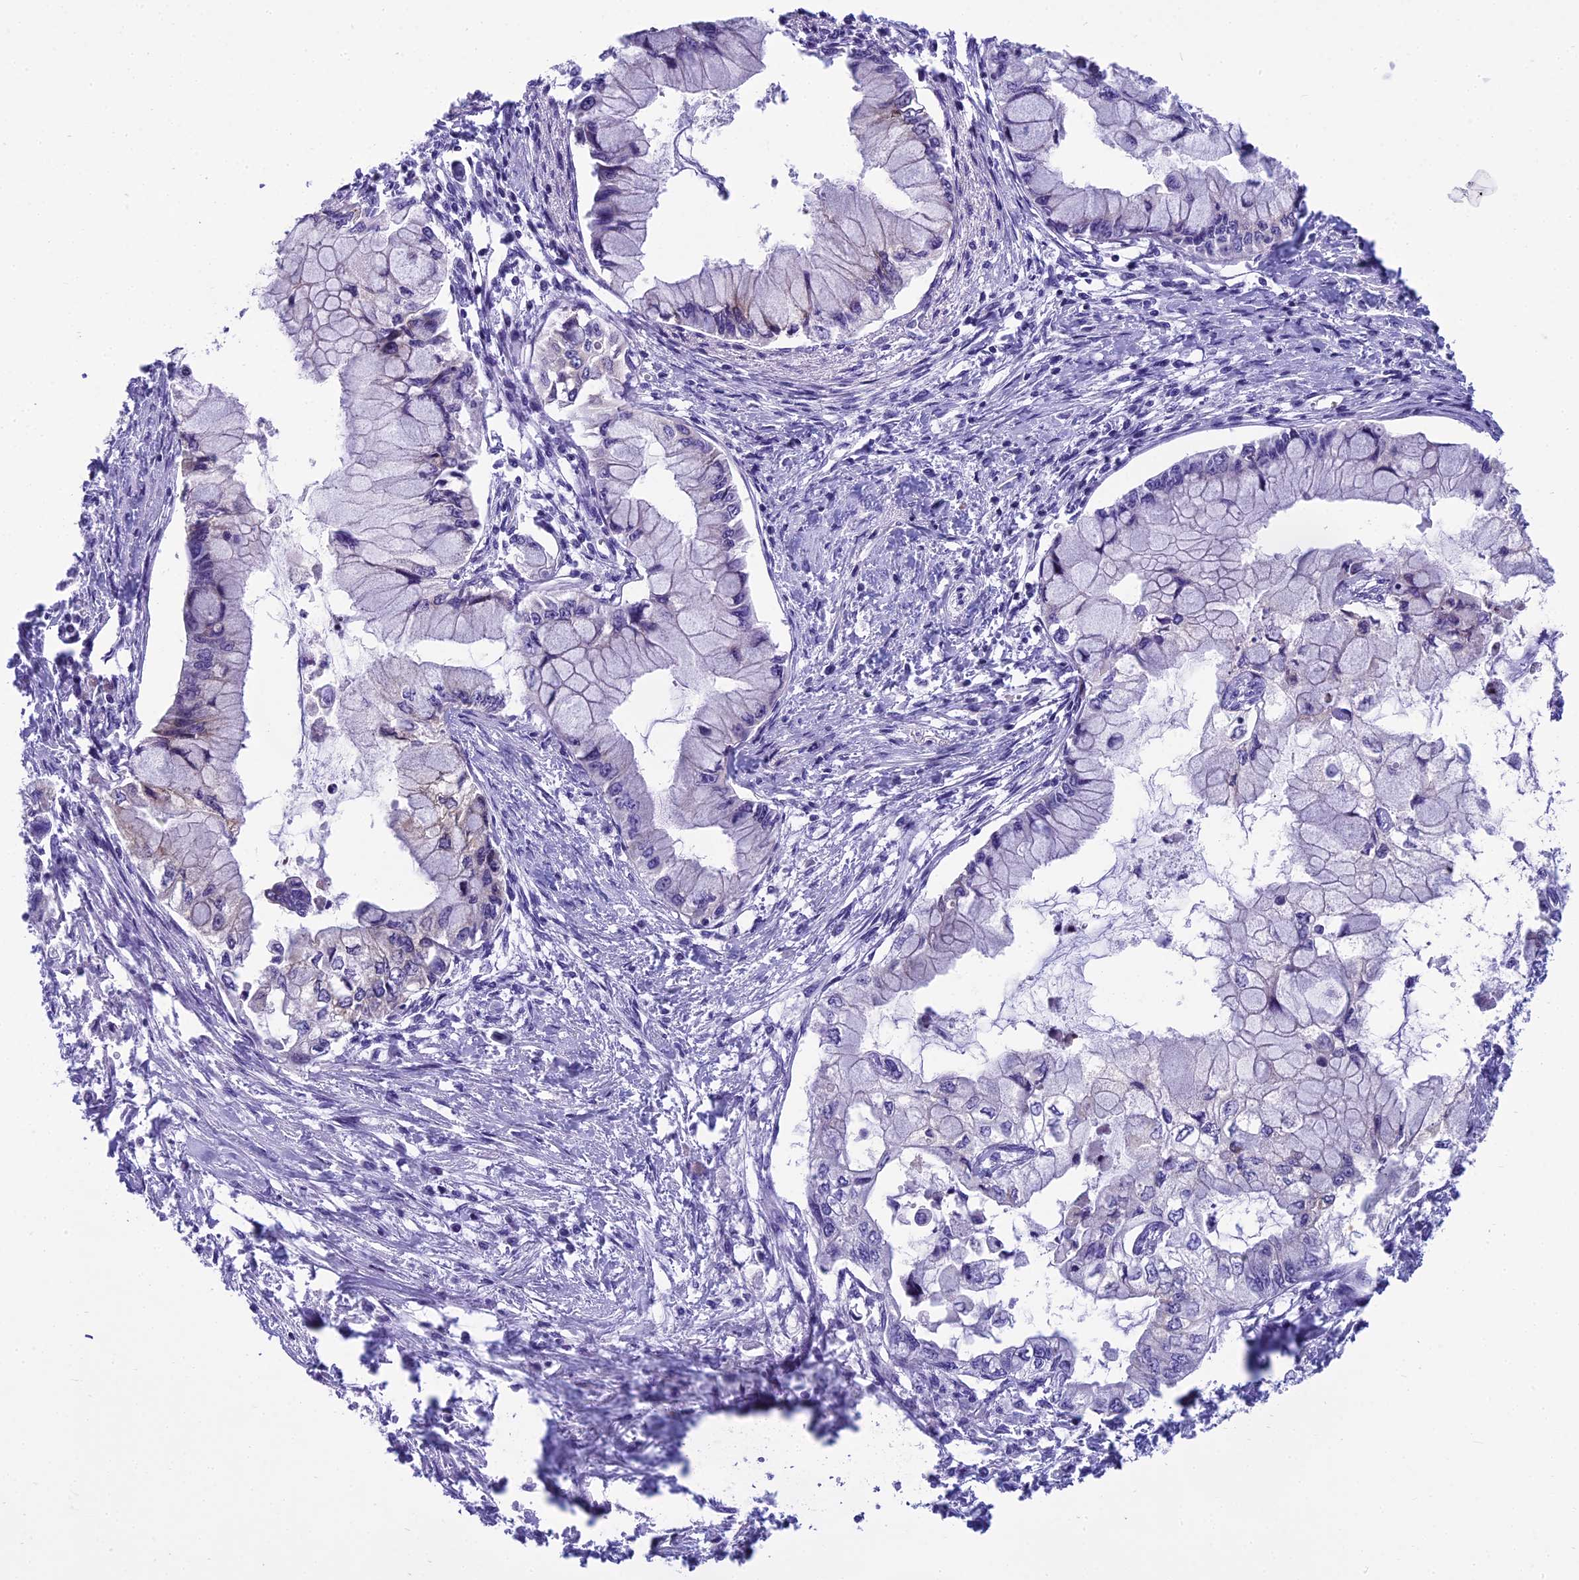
{"staining": {"intensity": "negative", "quantity": "none", "location": "none"}, "tissue": "pancreatic cancer", "cell_type": "Tumor cells", "image_type": "cancer", "snomed": [{"axis": "morphology", "description": "Adenocarcinoma, NOS"}, {"axis": "topography", "description": "Pancreas"}], "caption": "Protein analysis of adenocarcinoma (pancreatic) reveals no significant positivity in tumor cells.", "gene": "KCTD14", "patient": {"sex": "male", "age": 48}}